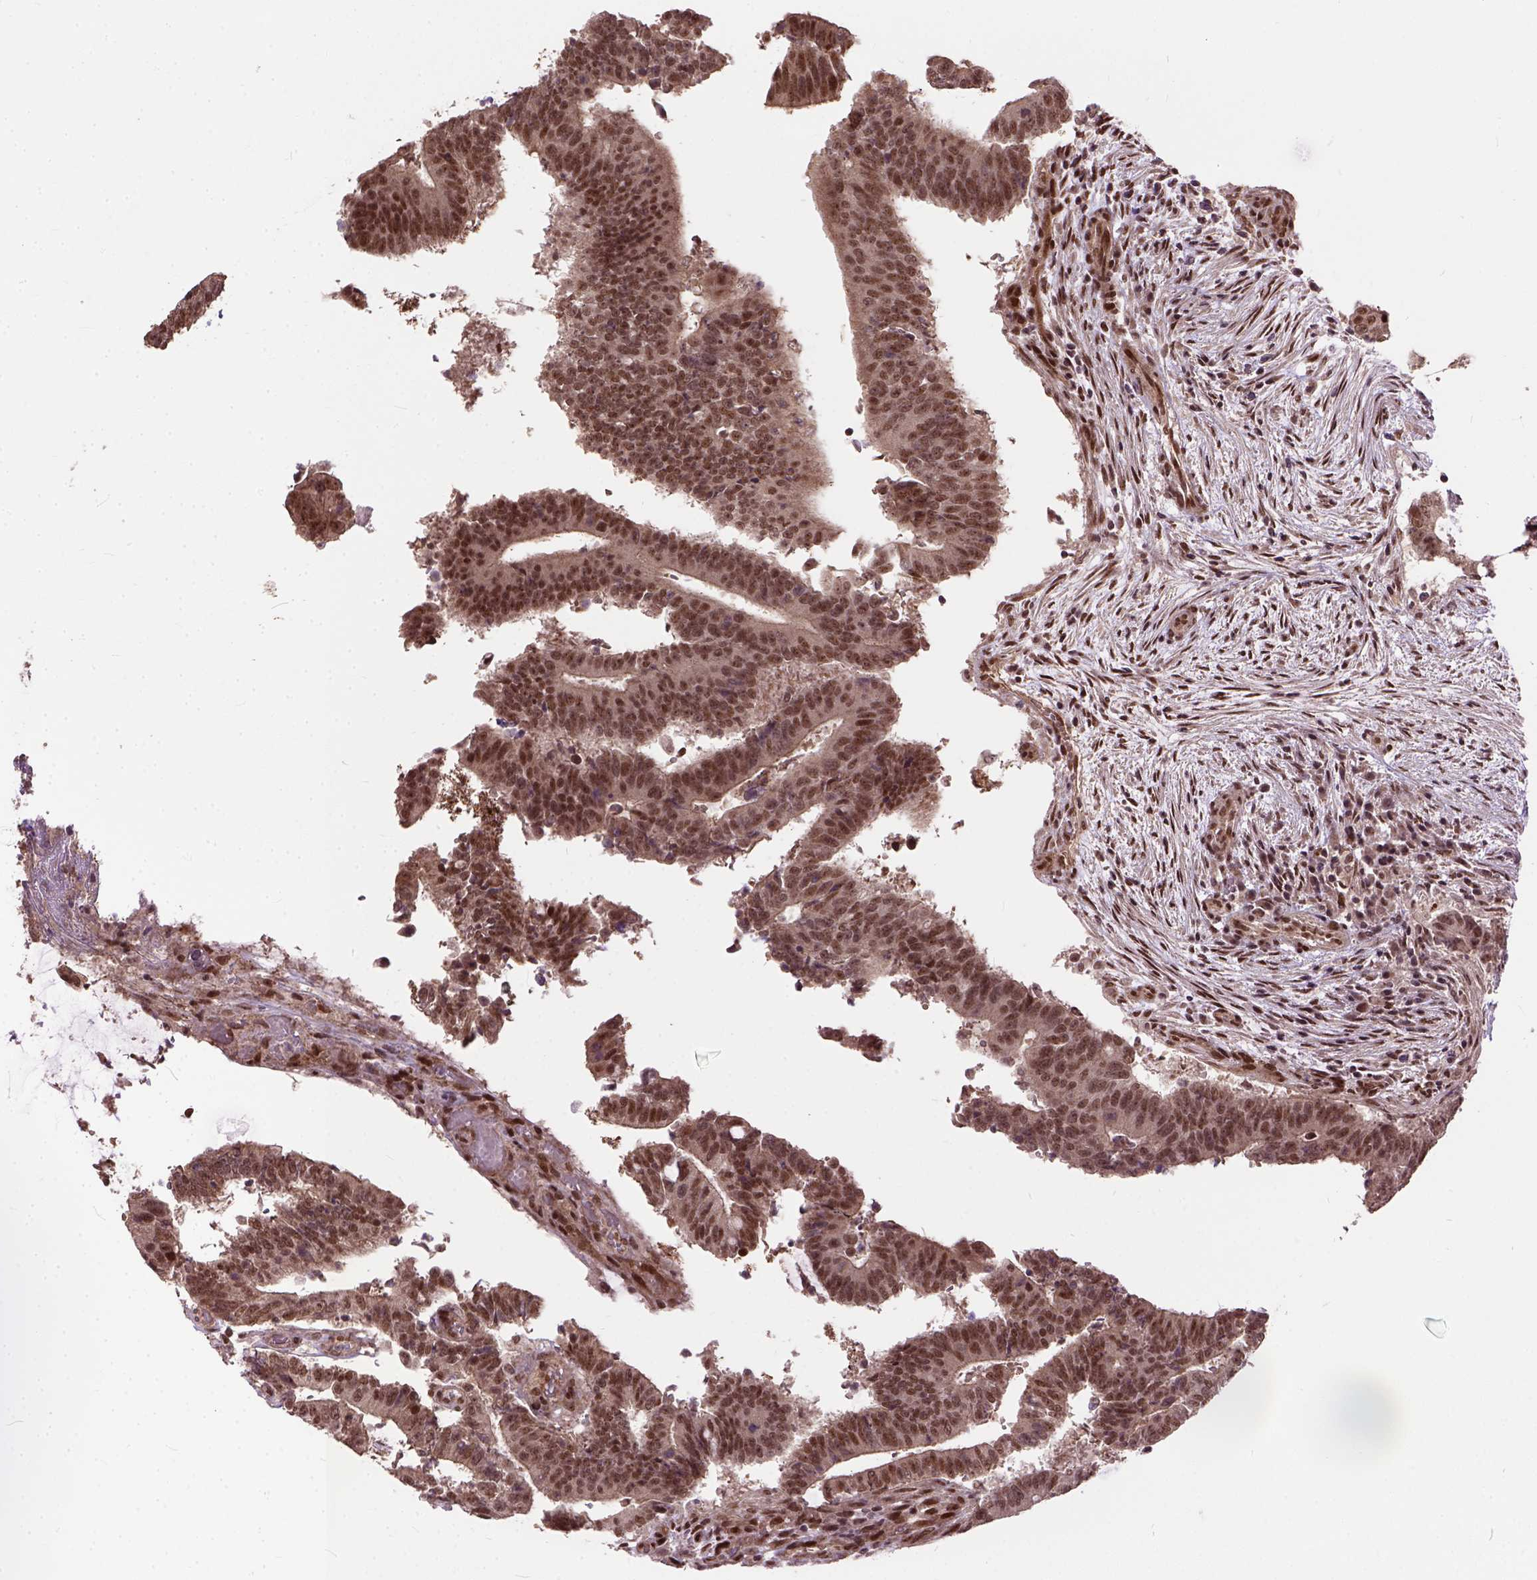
{"staining": {"intensity": "moderate", "quantity": ">75%", "location": "nuclear"}, "tissue": "colorectal cancer", "cell_type": "Tumor cells", "image_type": "cancer", "snomed": [{"axis": "morphology", "description": "Adenocarcinoma, NOS"}, {"axis": "topography", "description": "Colon"}], "caption": "The photomicrograph reveals a brown stain indicating the presence of a protein in the nuclear of tumor cells in colorectal adenocarcinoma. Immunohistochemistry (ihc) stains the protein in brown and the nuclei are stained blue.", "gene": "ZNF630", "patient": {"sex": "female", "age": 43}}